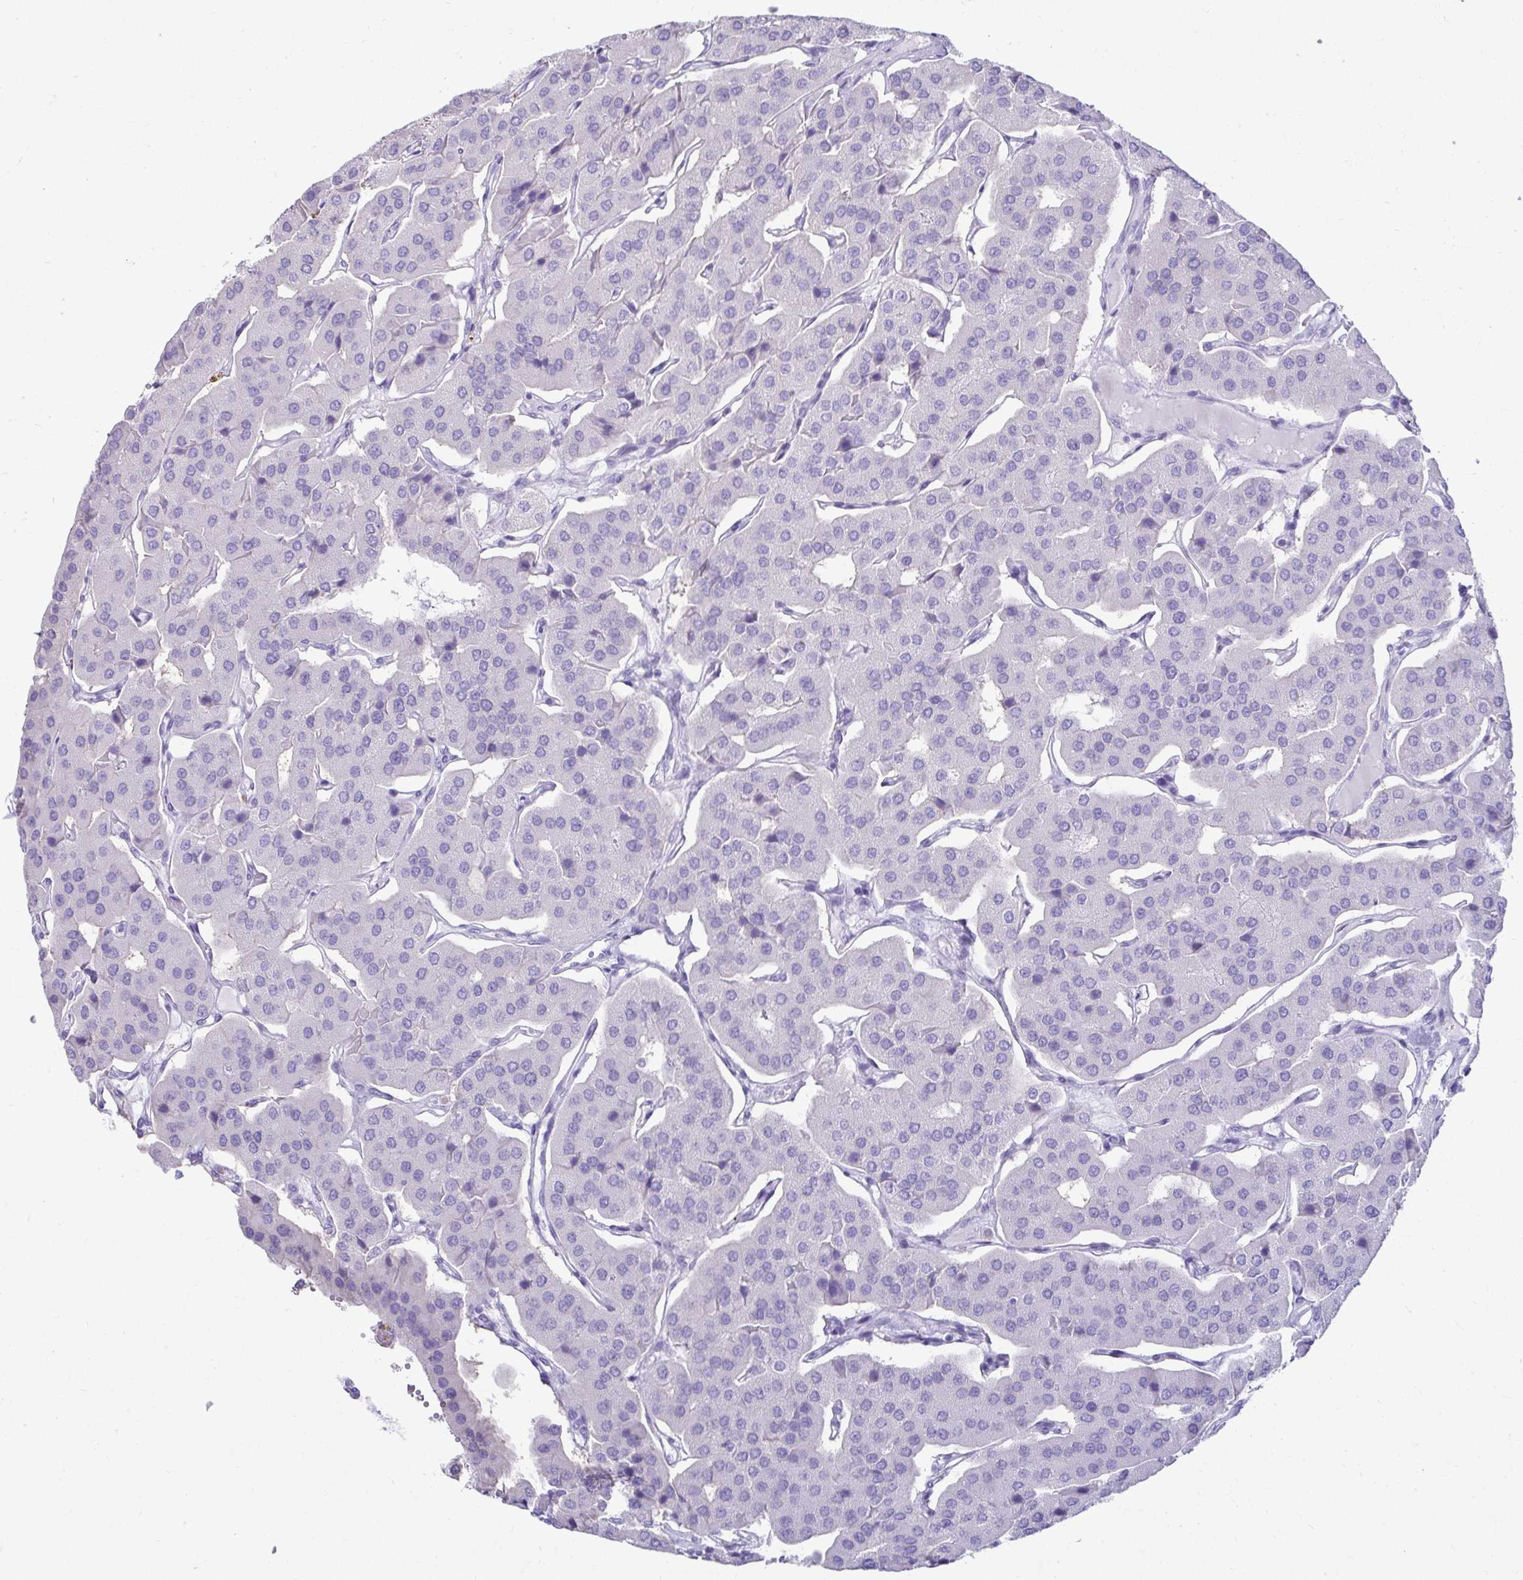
{"staining": {"intensity": "negative", "quantity": "none", "location": "none"}, "tissue": "parathyroid gland", "cell_type": "Glandular cells", "image_type": "normal", "snomed": [{"axis": "morphology", "description": "Normal tissue, NOS"}, {"axis": "morphology", "description": "Adenoma, NOS"}, {"axis": "topography", "description": "Parathyroid gland"}], "caption": "Immunohistochemistry image of unremarkable parathyroid gland stained for a protein (brown), which shows no staining in glandular cells.", "gene": "ATP4B", "patient": {"sex": "female", "age": 86}}